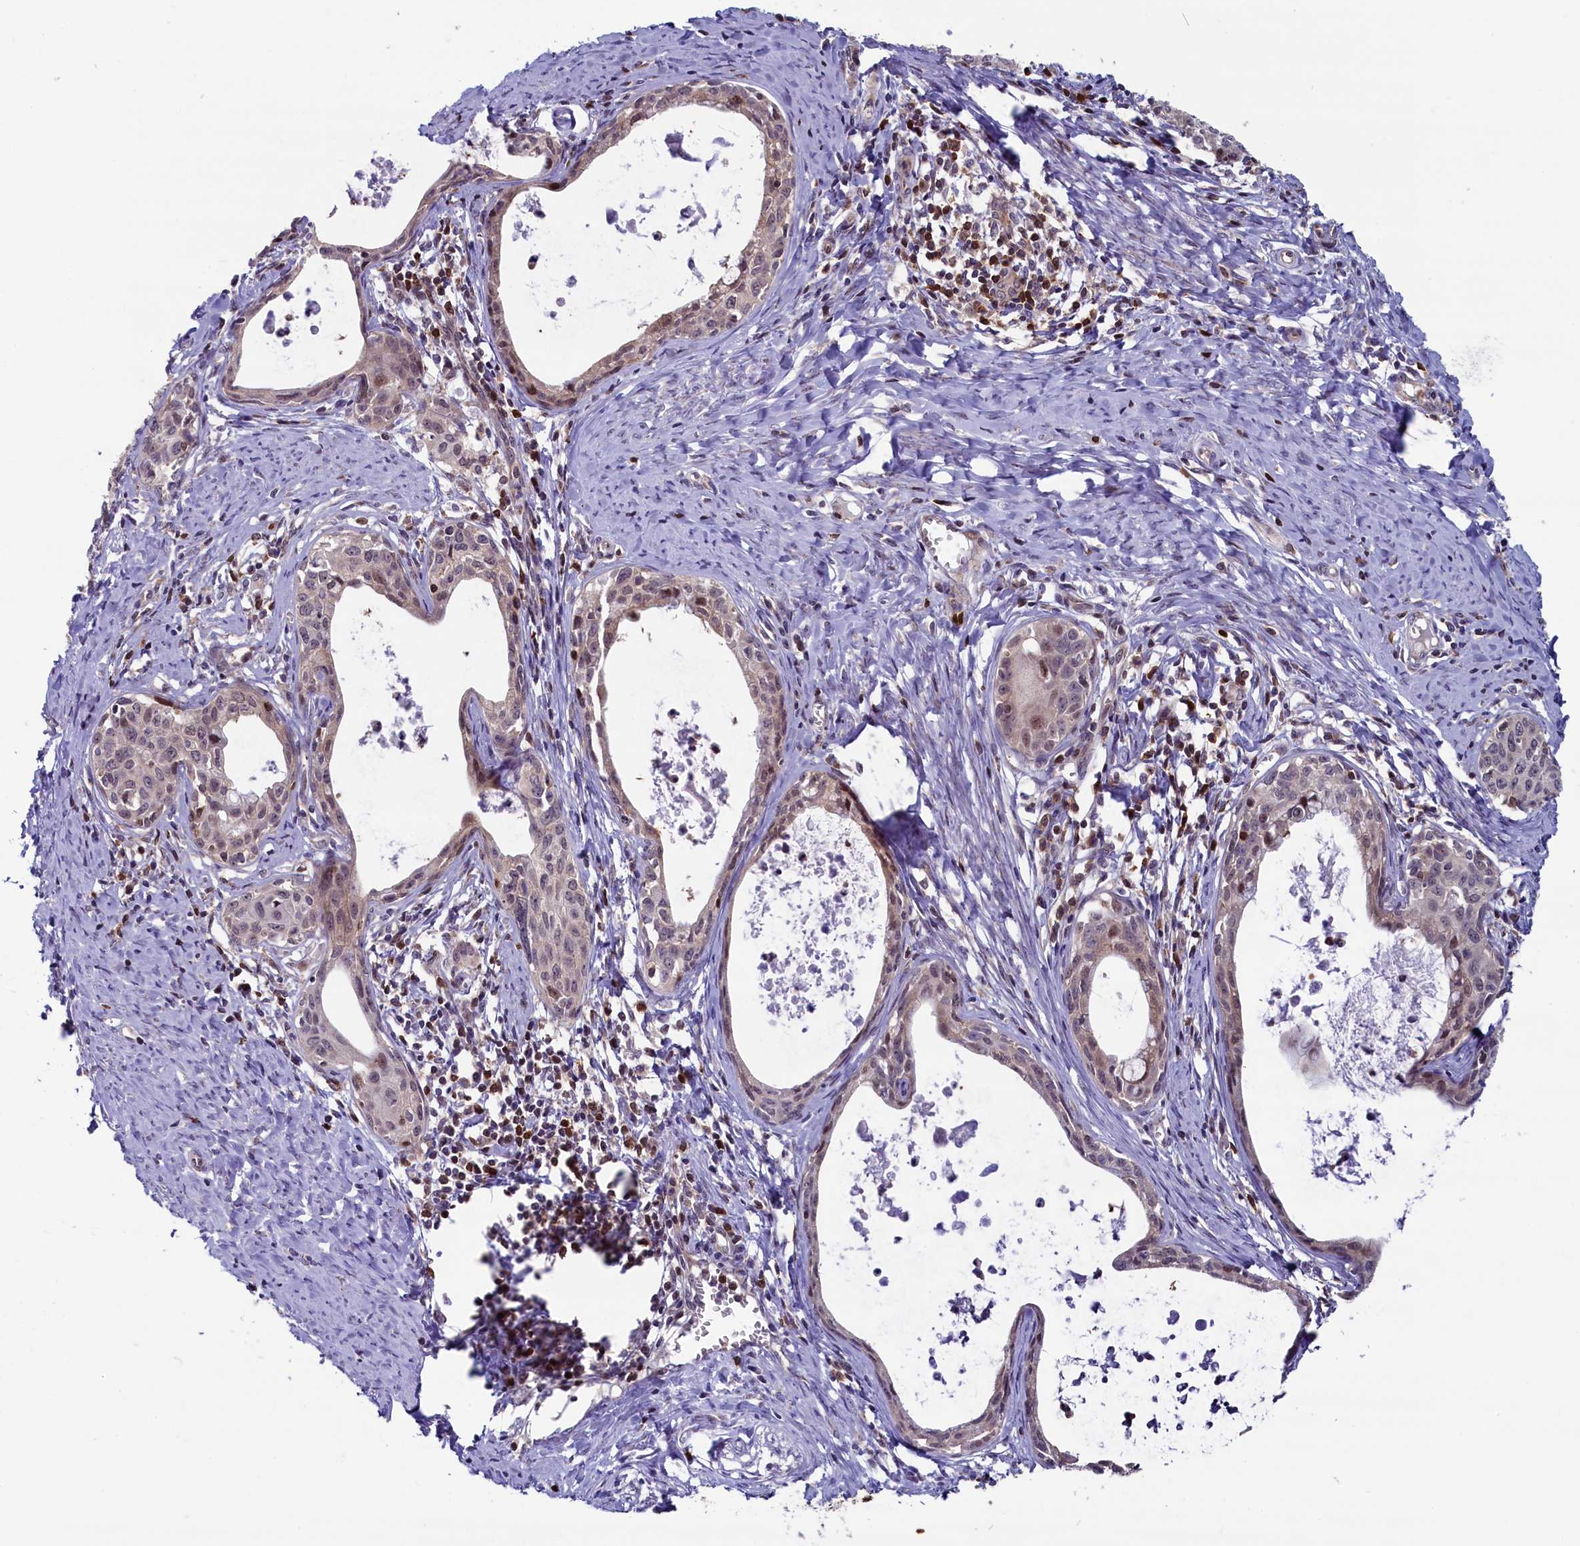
{"staining": {"intensity": "moderate", "quantity": "25%-75%", "location": "nuclear"}, "tissue": "cervical cancer", "cell_type": "Tumor cells", "image_type": "cancer", "snomed": [{"axis": "morphology", "description": "Squamous cell carcinoma, NOS"}, {"axis": "topography", "description": "Cervix"}], "caption": "Cervical squamous cell carcinoma stained for a protein demonstrates moderate nuclear positivity in tumor cells.", "gene": "CIAPIN1", "patient": {"sex": "female", "age": 52}}